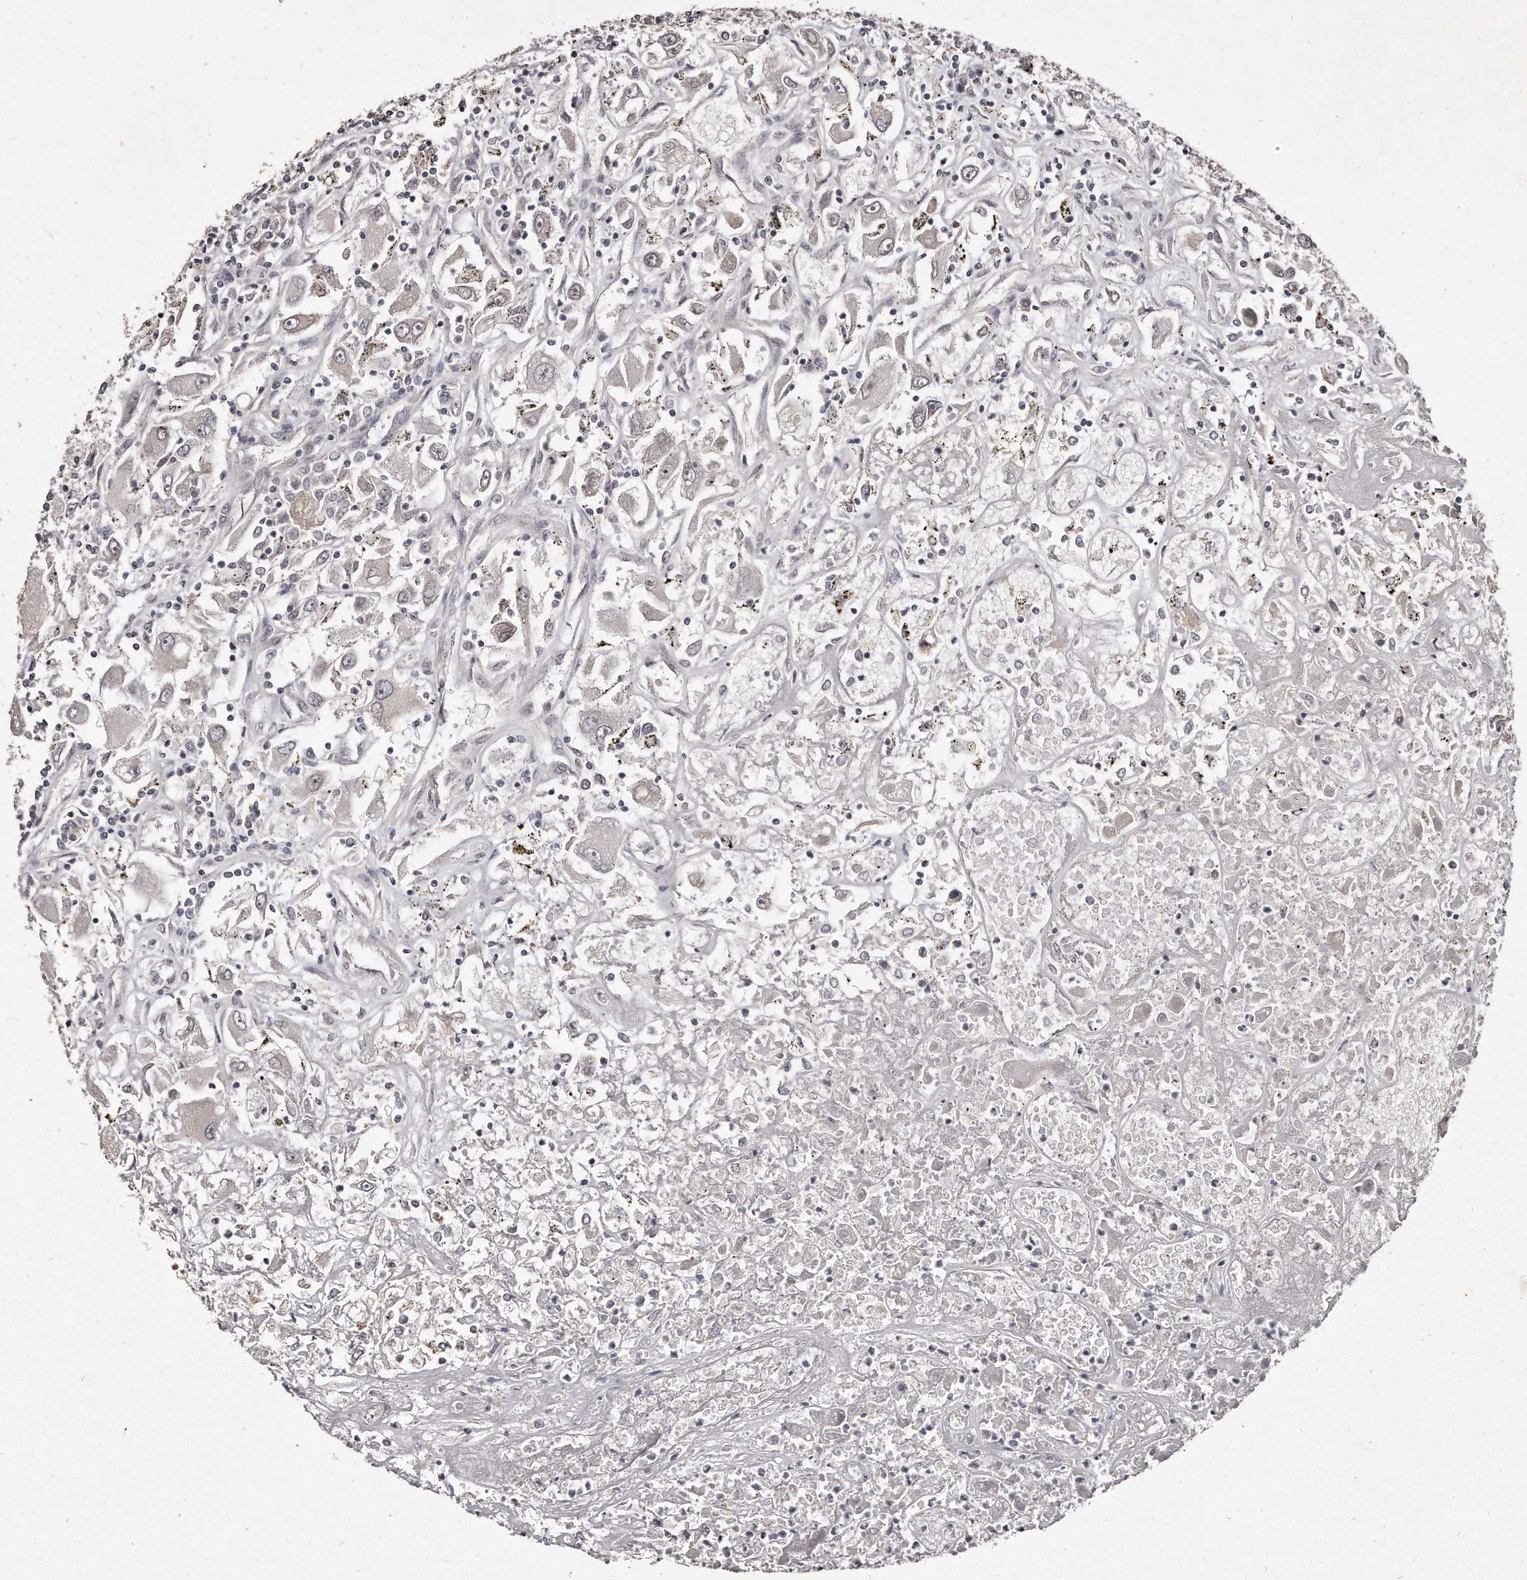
{"staining": {"intensity": "negative", "quantity": "none", "location": "none"}, "tissue": "renal cancer", "cell_type": "Tumor cells", "image_type": "cancer", "snomed": [{"axis": "morphology", "description": "Adenocarcinoma, NOS"}, {"axis": "topography", "description": "Kidney"}], "caption": "Human renal cancer (adenocarcinoma) stained for a protein using immunohistochemistry displays no positivity in tumor cells.", "gene": "HASPIN", "patient": {"sex": "female", "age": 52}}